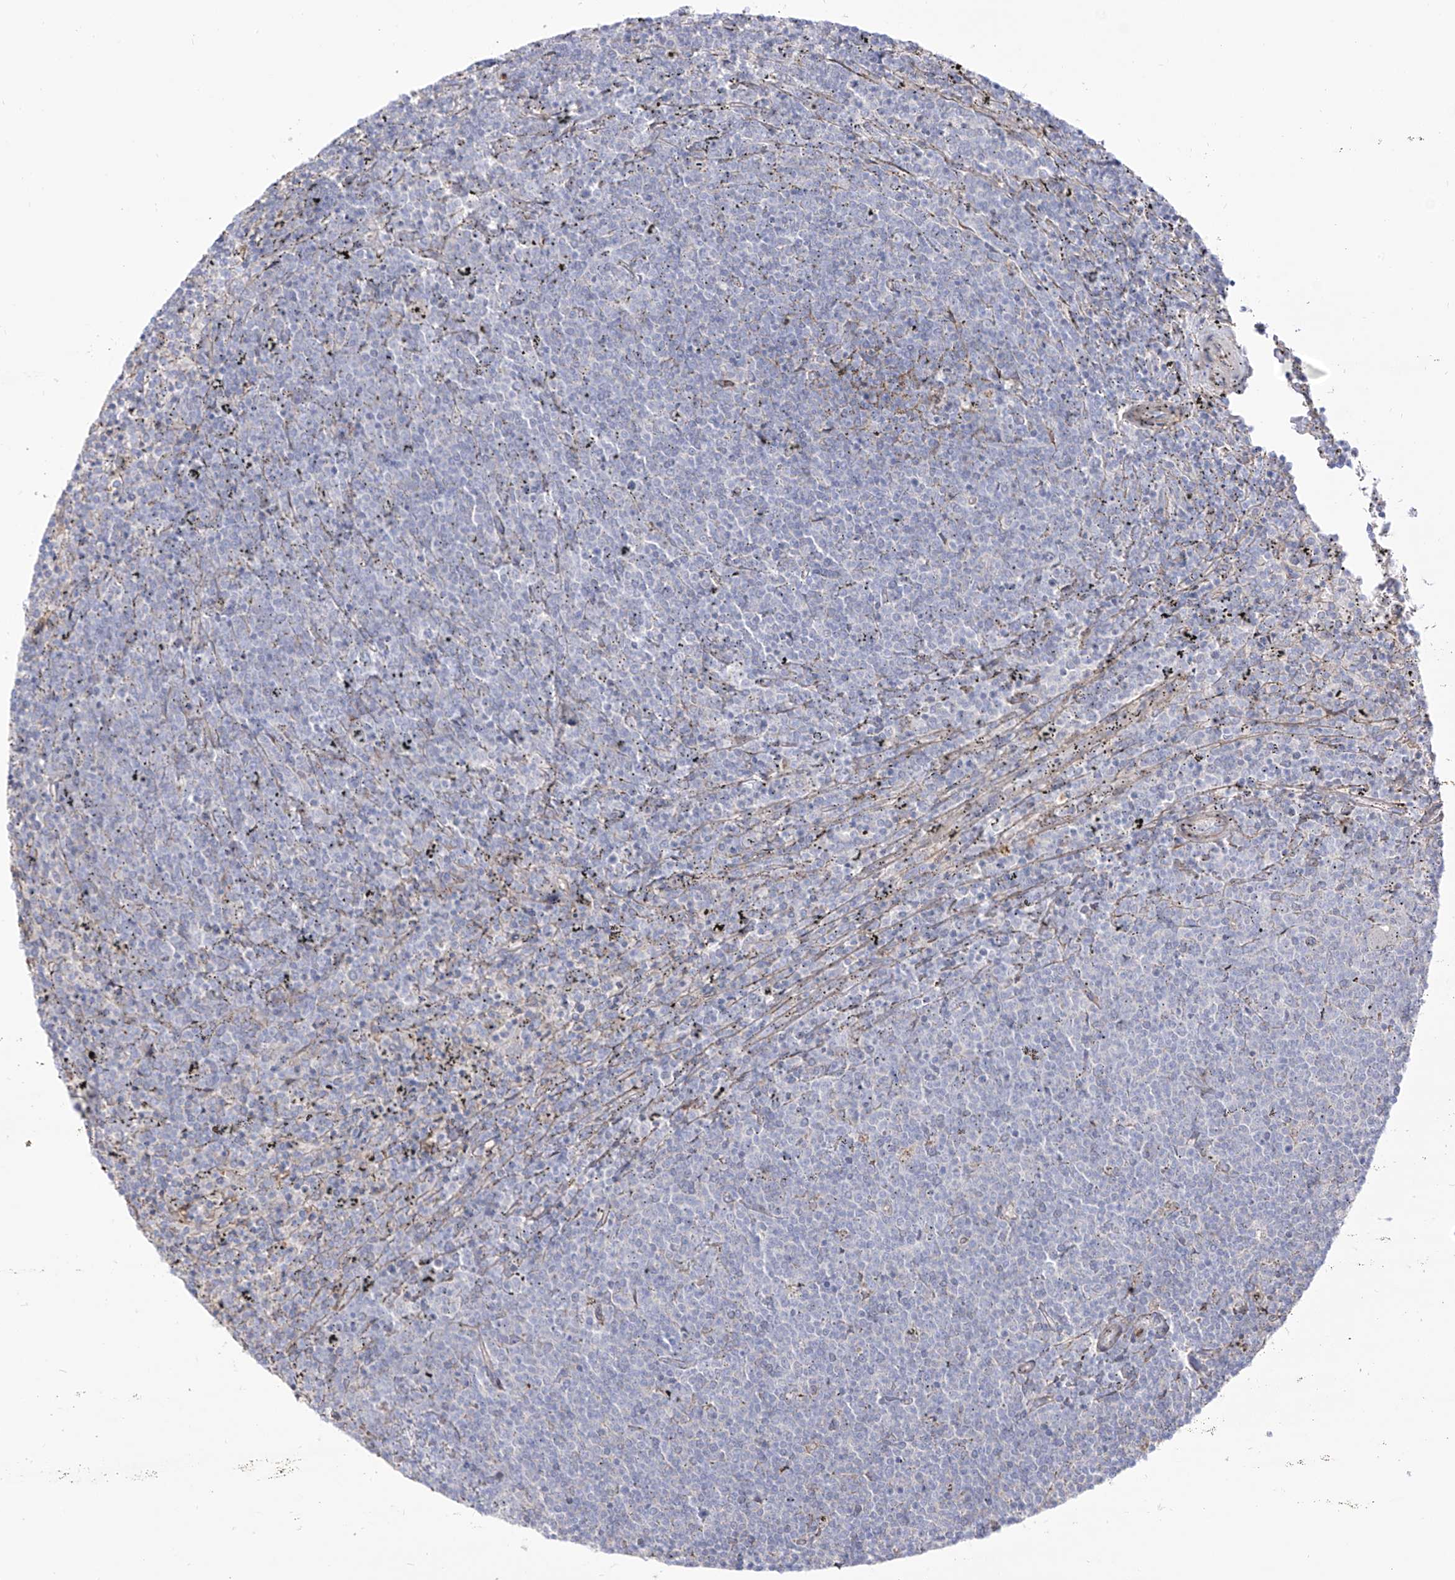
{"staining": {"intensity": "negative", "quantity": "none", "location": "none"}, "tissue": "lymphoma", "cell_type": "Tumor cells", "image_type": "cancer", "snomed": [{"axis": "morphology", "description": "Malignant lymphoma, non-Hodgkin's type, Low grade"}, {"axis": "topography", "description": "Spleen"}], "caption": "A high-resolution histopathology image shows immunohistochemistry (IHC) staining of malignant lymphoma, non-Hodgkin's type (low-grade), which displays no significant positivity in tumor cells.", "gene": "ZGRF1", "patient": {"sex": "female", "age": 50}}